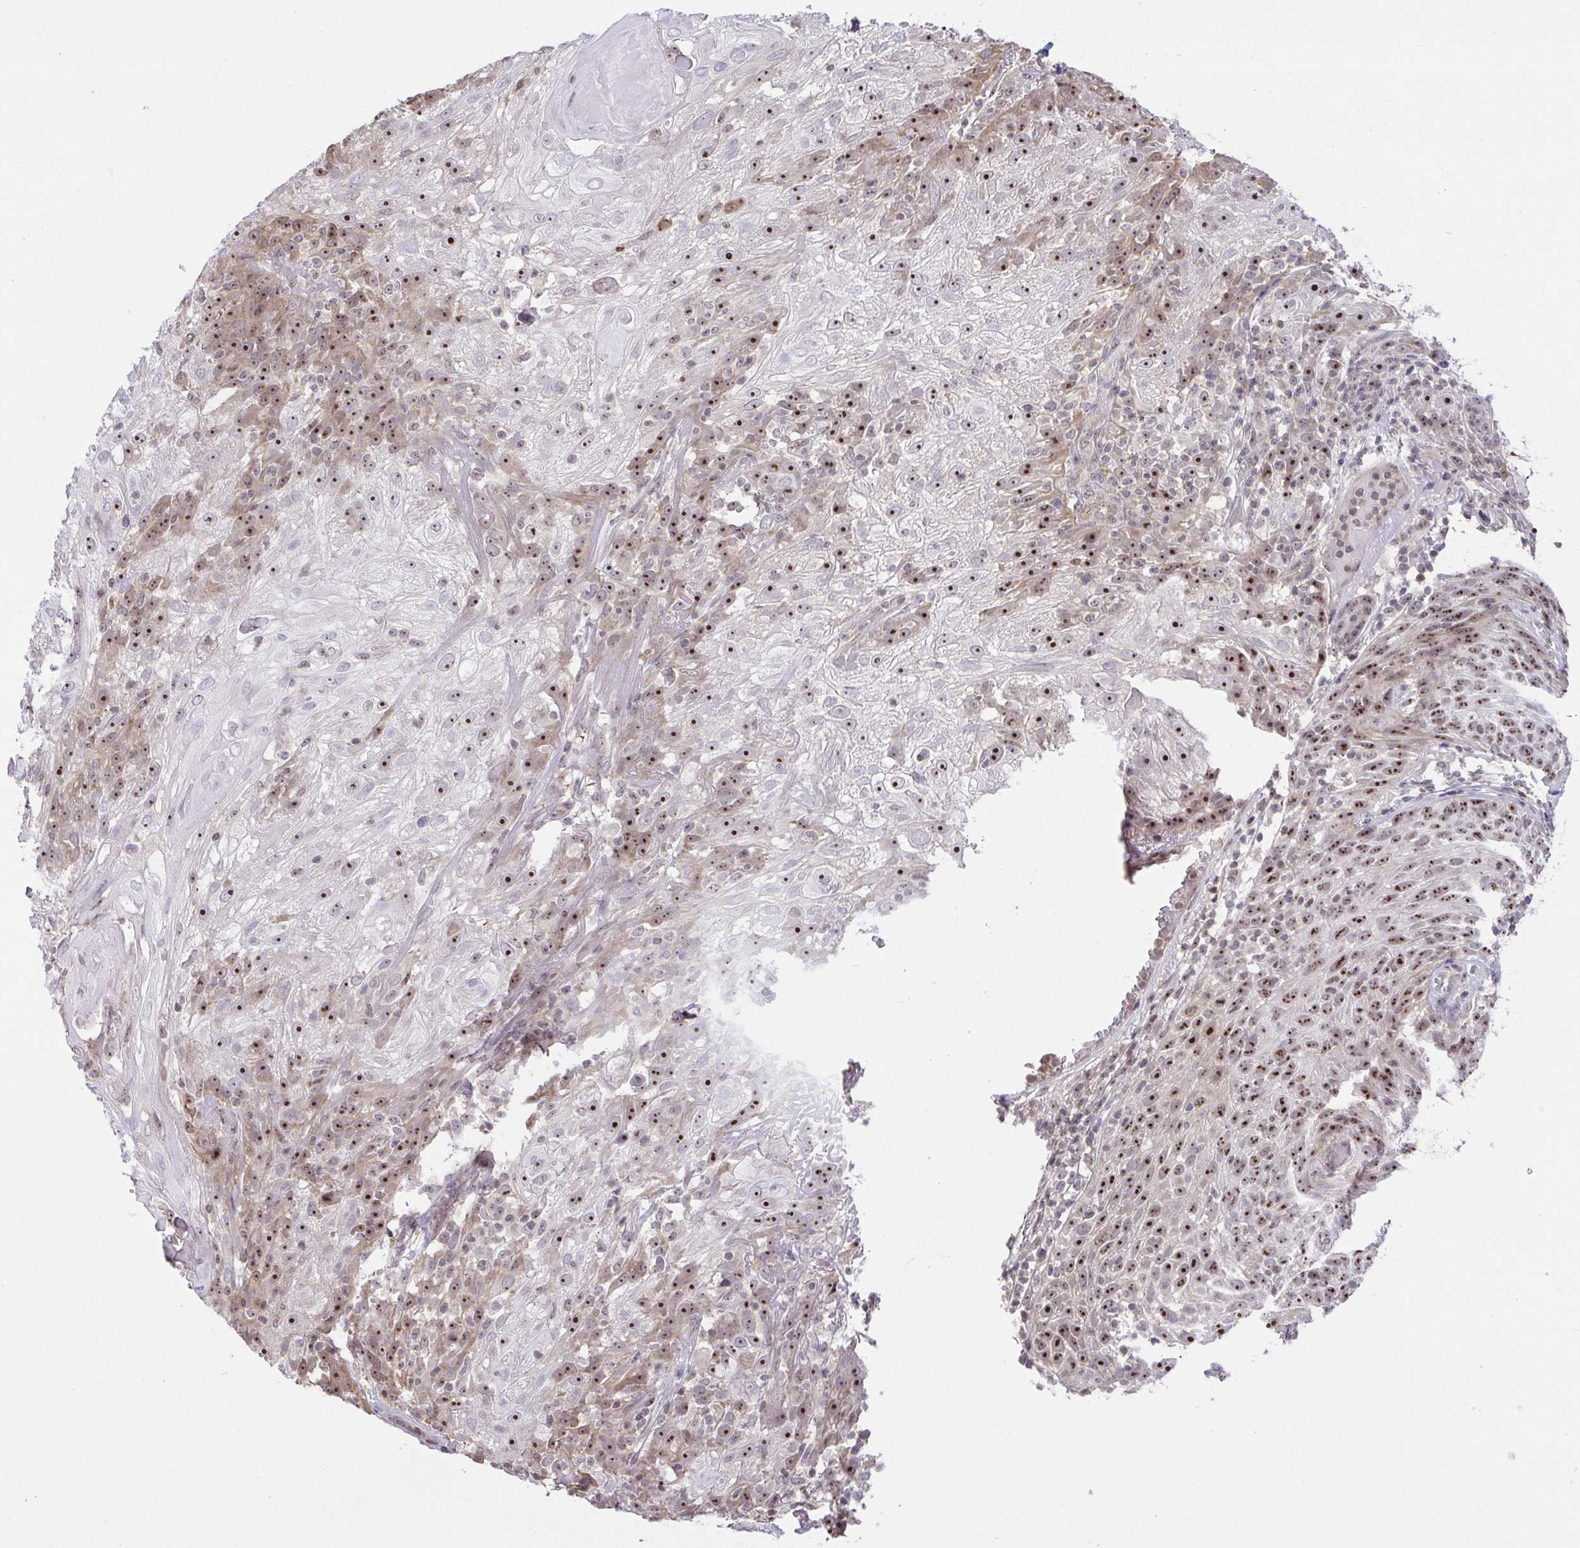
{"staining": {"intensity": "strong", "quantity": "25%-75%", "location": "cytoplasmic/membranous,nuclear"}, "tissue": "skin cancer", "cell_type": "Tumor cells", "image_type": "cancer", "snomed": [{"axis": "morphology", "description": "Normal tissue, NOS"}, {"axis": "morphology", "description": "Squamous cell carcinoma, NOS"}, {"axis": "topography", "description": "Skin"}], "caption": "IHC histopathology image of skin squamous cell carcinoma stained for a protein (brown), which exhibits high levels of strong cytoplasmic/membranous and nuclear expression in approximately 25%-75% of tumor cells.", "gene": "RSL24D1", "patient": {"sex": "female", "age": 83}}